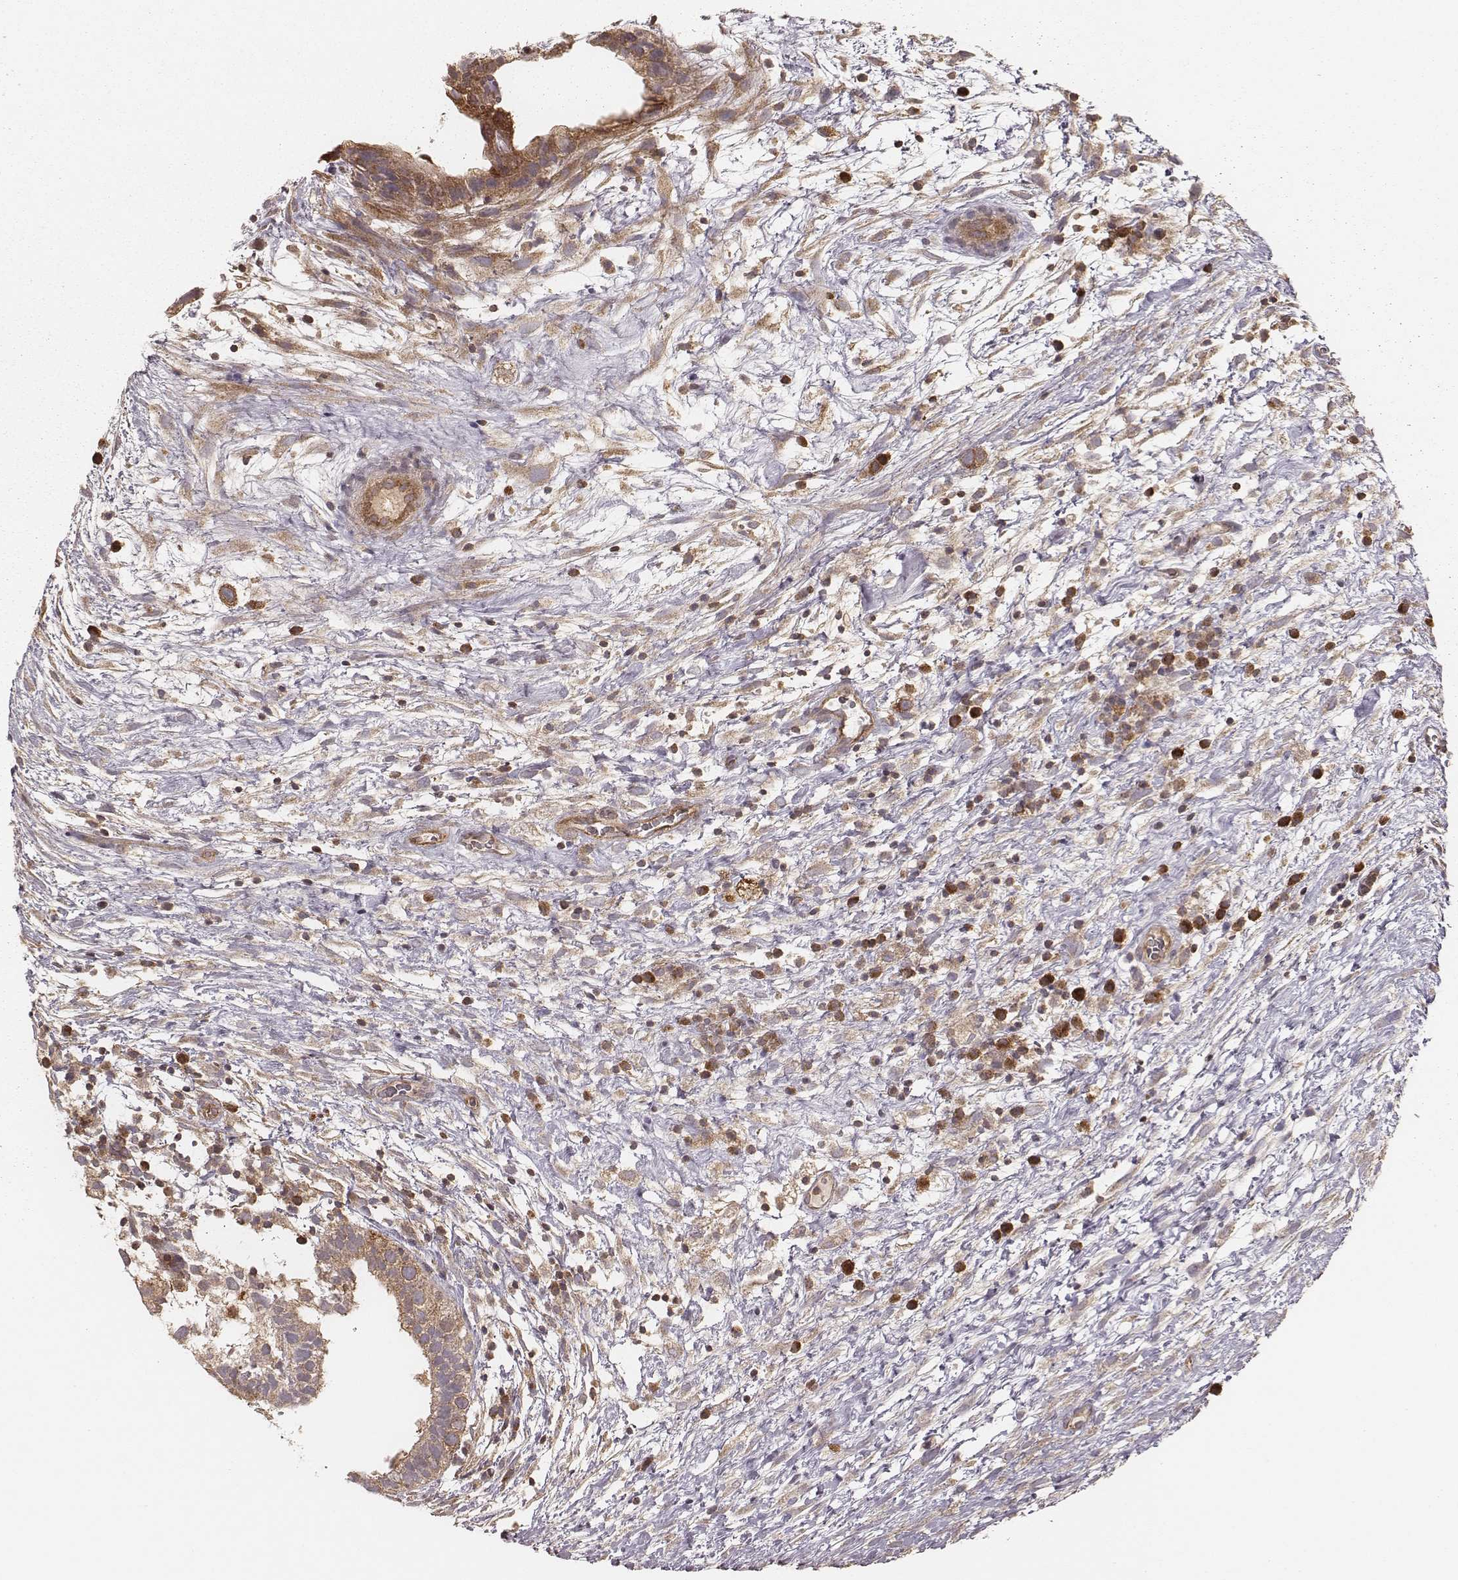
{"staining": {"intensity": "moderate", "quantity": ">75%", "location": "cytoplasmic/membranous"}, "tissue": "testis cancer", "cell_type": "Tumor cells", "image_type": "cancer", "snomed": [{"axis": "morphology", "description": "Normal tissue, NOS"}, {"axis": "morphology", "description": "Carcinoma, Embryonal, NOS"}, {"axis": "topography", "description": "Testis"}], "caption": "This histopathology image exhibits embryonal carcinoma (testis) stained with IHC to label a protein in brown. The cytoplasmic/membranous of tumor cells show moderate positivity for the protein. Nuclei are counter-stained blue.", "gene": "CARS1", "patient": {"sex": "male", "age": 32}}